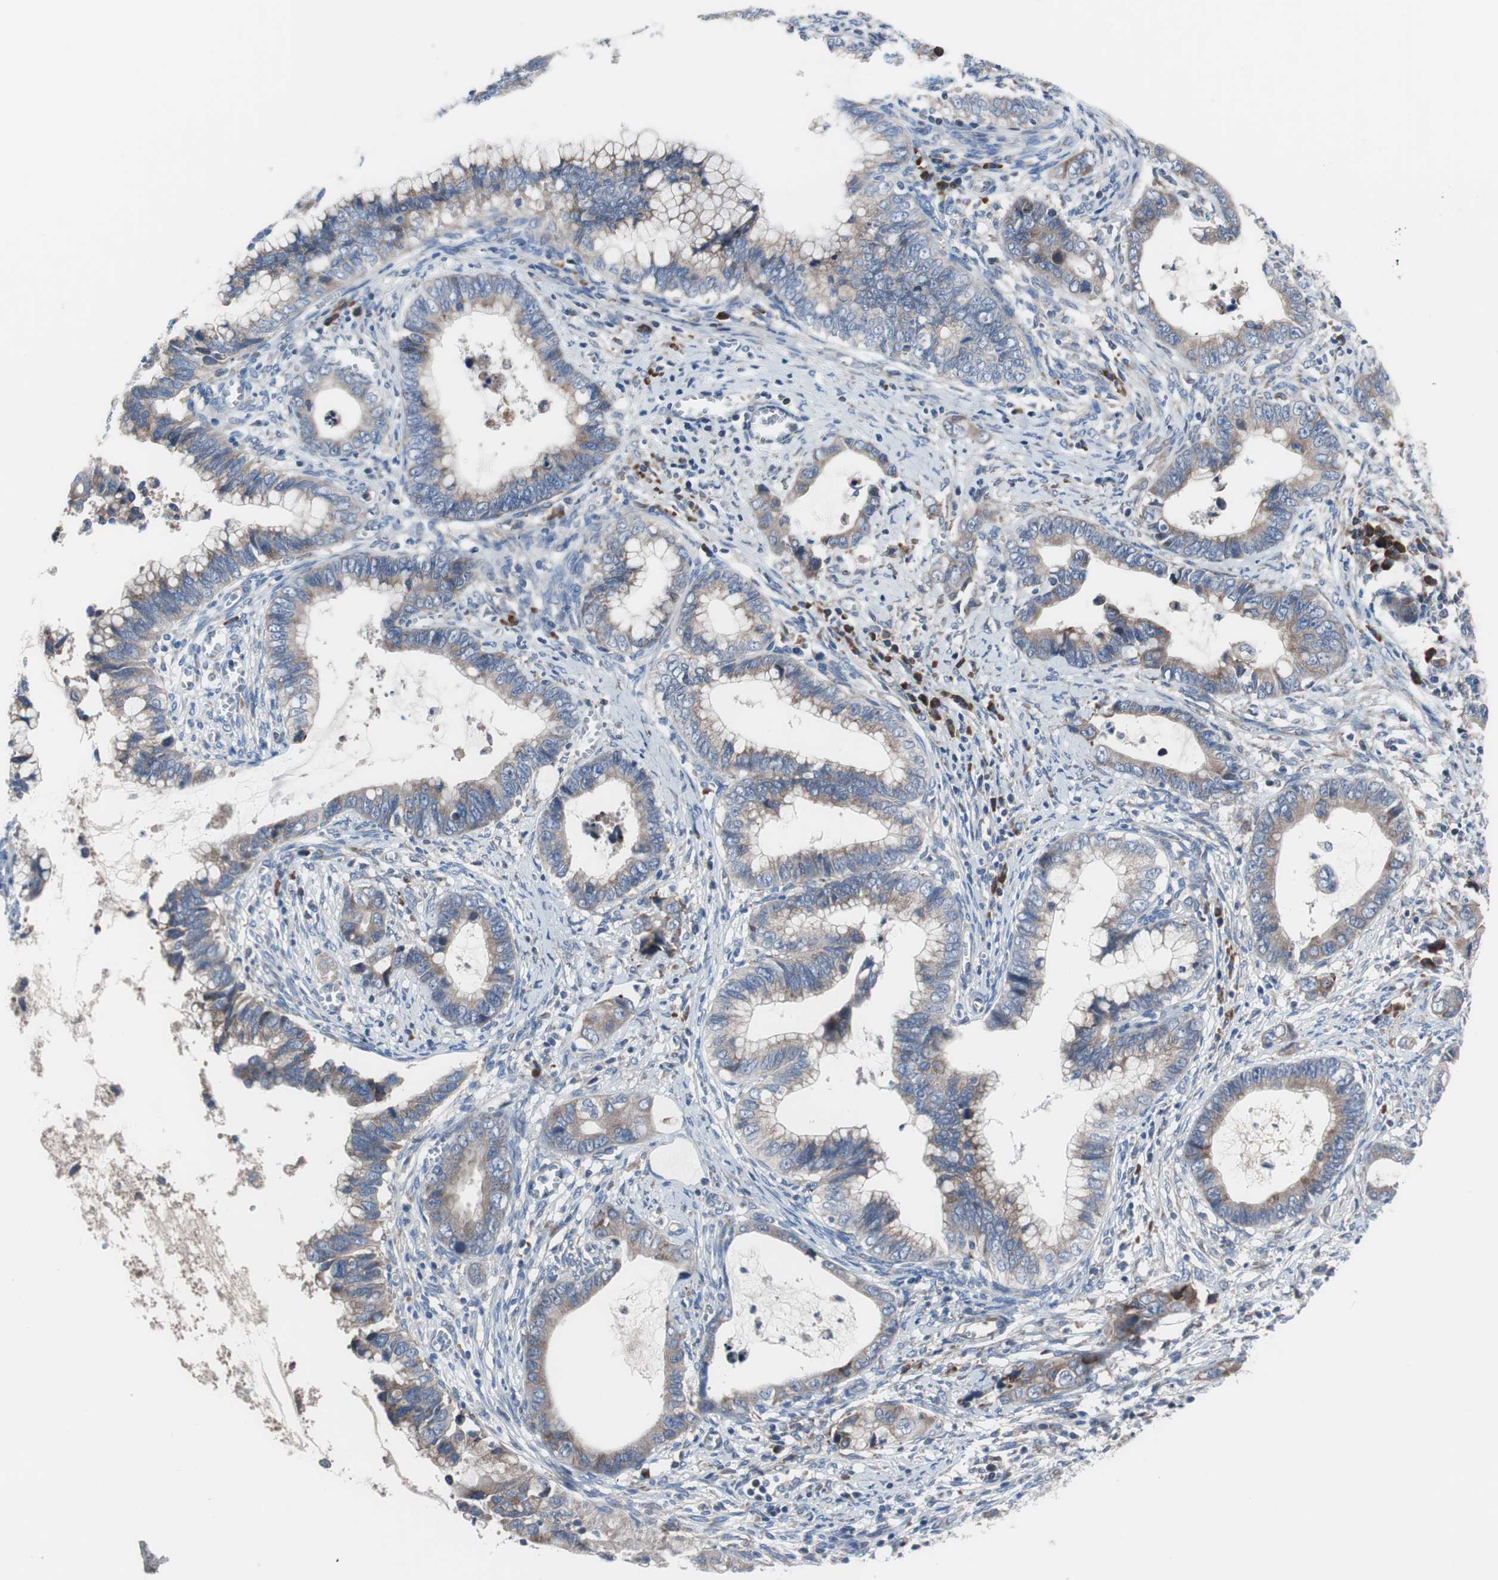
{"staining": {"intensity": "negative", "quantity": "none", "location": "none"}, "tissue": "cervical cancer", "cell_type": "Tumor cells", "image_type": "cancer", "snomed": [{"axis": "morphology", "description": "Adenocarcinoma, NOS"}, {"axis": "topography", "description": "Cervix"}], "caption": "Immunohistochemistry image of adenocarcinoma (cervical) stained for a protein (brown), which reveals no staining in tumor cells.", "gene": "KANSL1", "patient": {"sex": "female", "age": 44}}